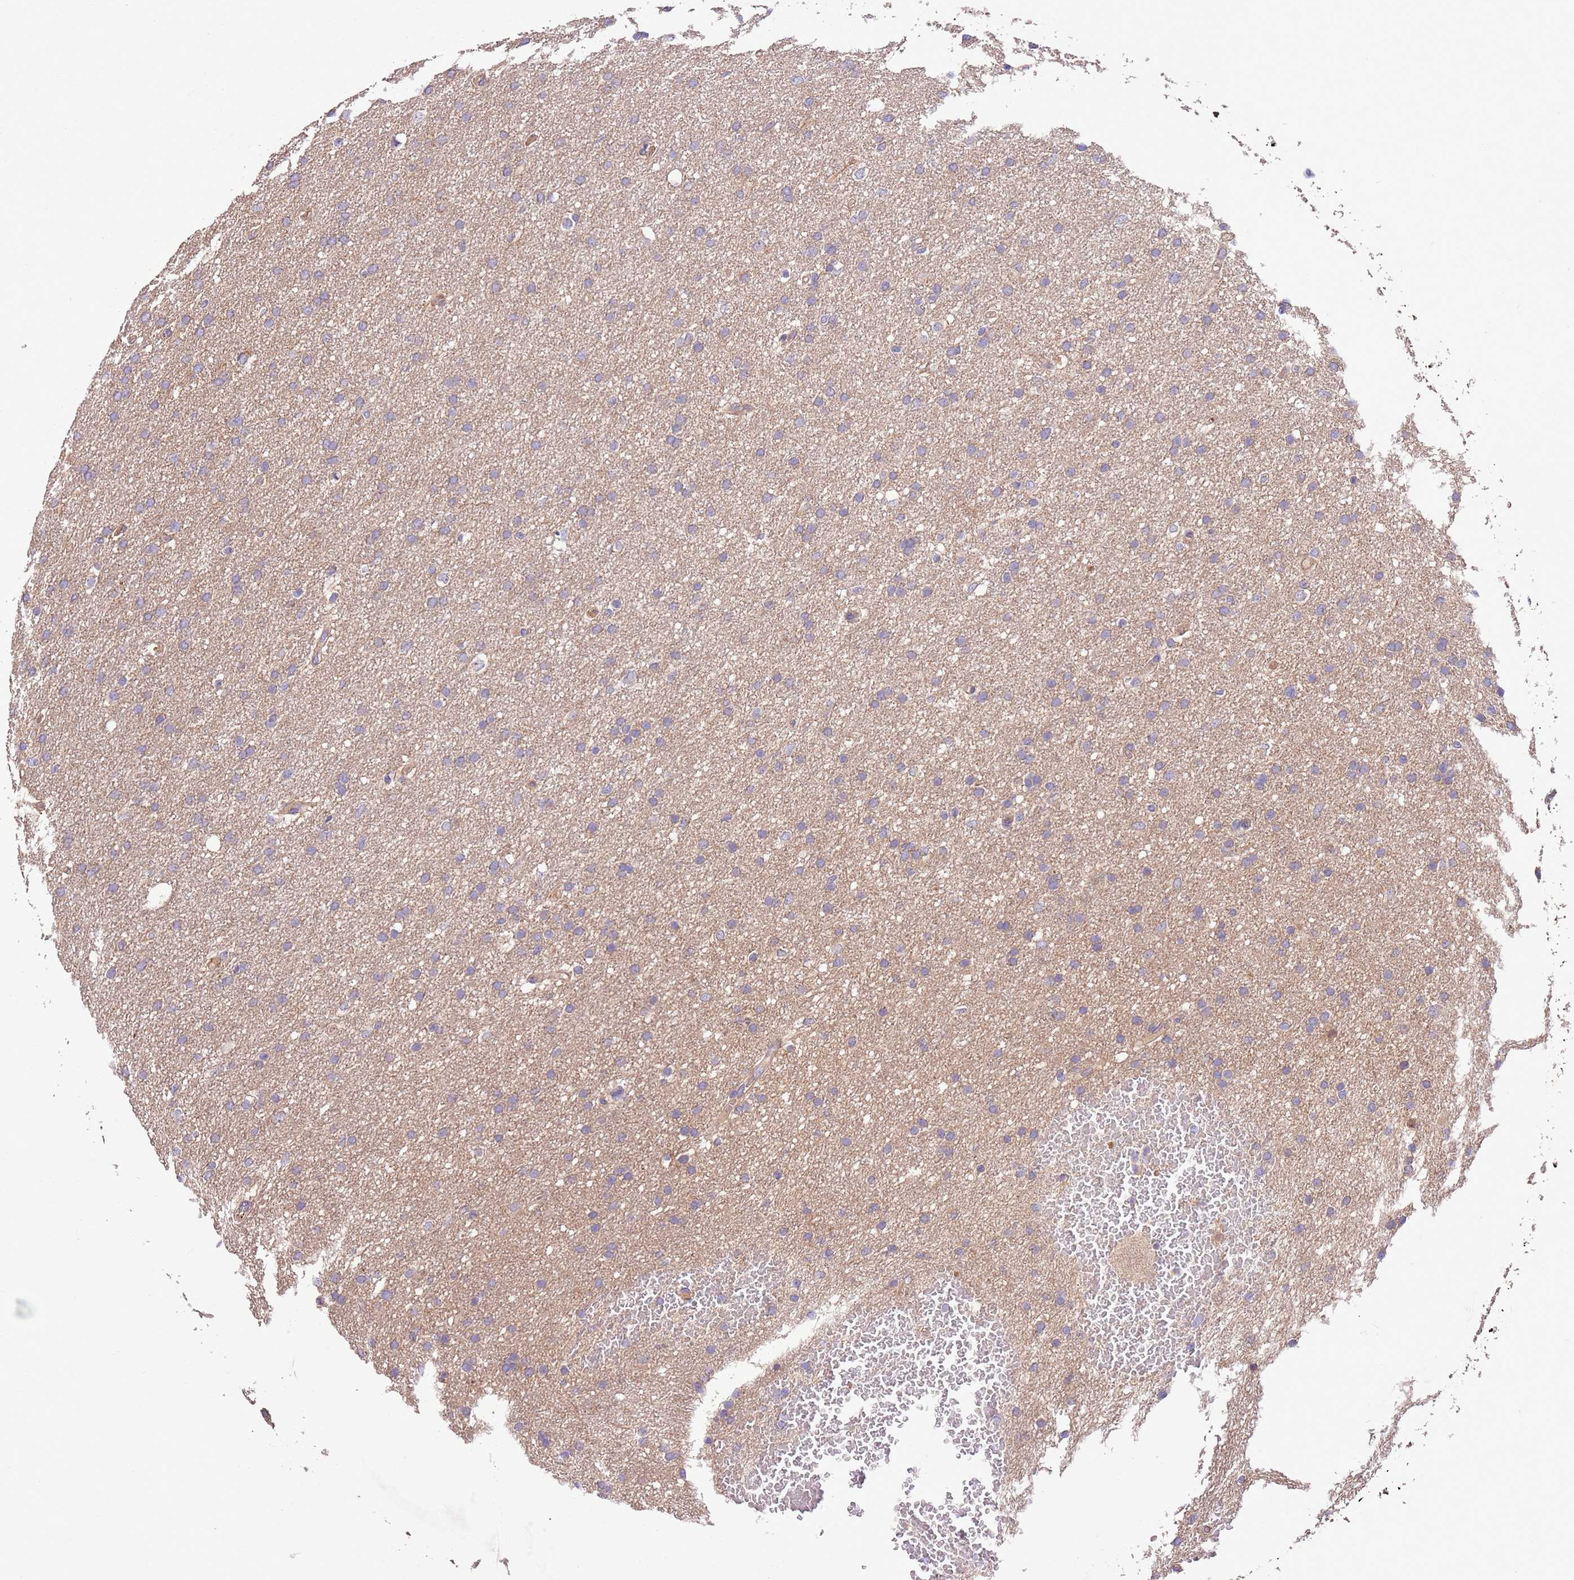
{"staining": {"intensity": "negative", "quantity": "none", "location": "none"}, "tissue": "glioma", "cell_type": "Tumor cells", "image_type": "cancer", "snomed": [{"axis": "morphology", "description": "Glioma, malignant, High grade"}, {"axis": "topography", "description": "Cerebral cortex"}], "caption": "DAB immunohistochemical staining of human malignant high-grade glioma reveals no significant expression in tumor cells.", "gene": "FAM89B", "patient": {"sex": "female", "age": 36}}